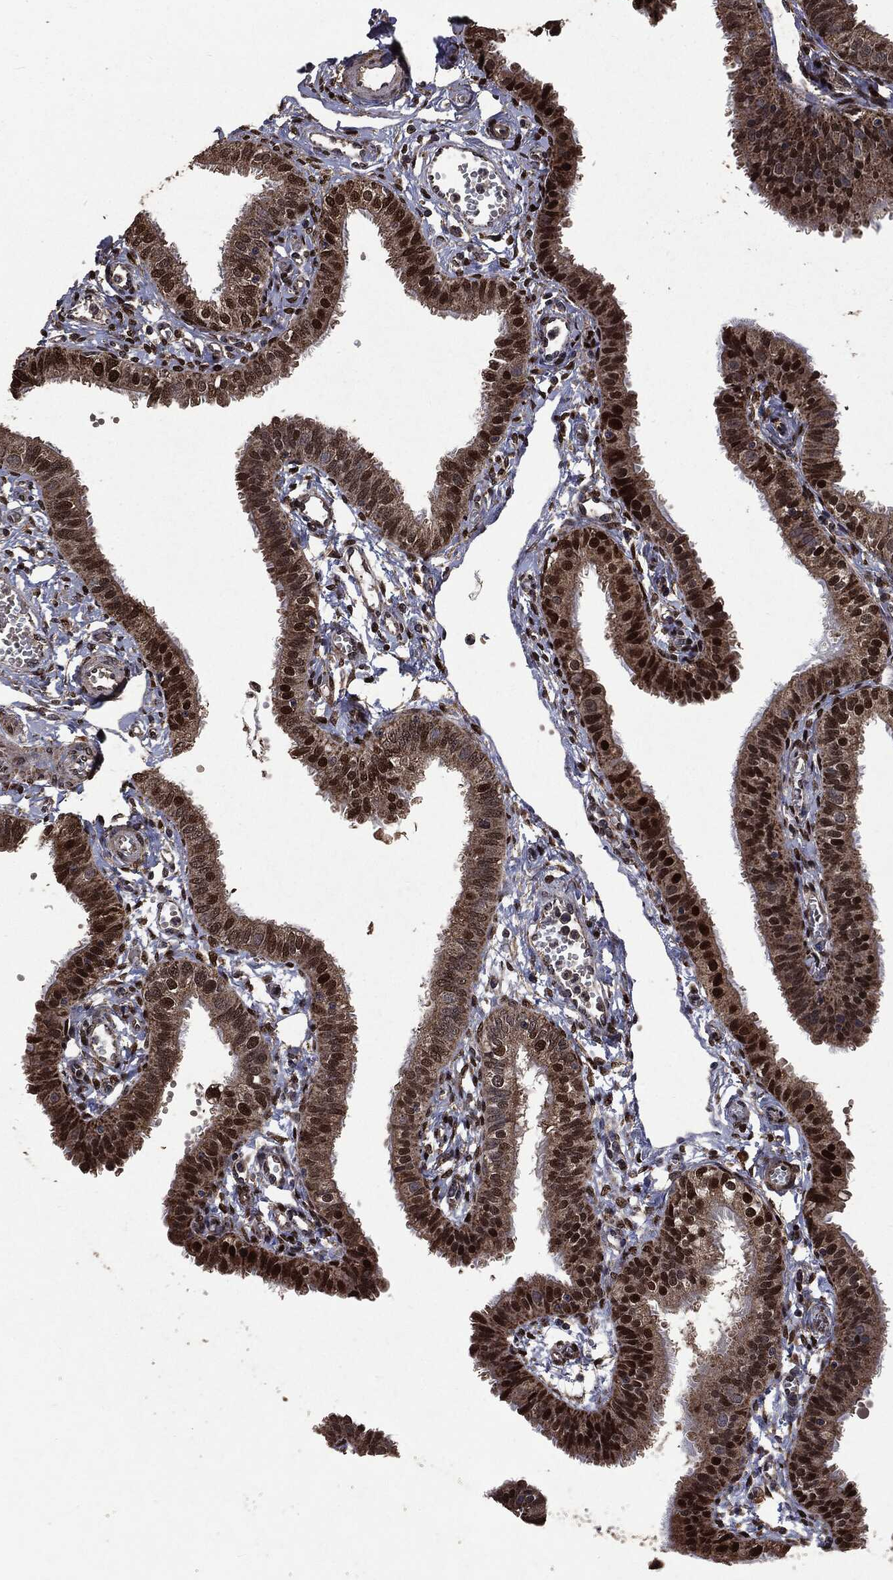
{"staining": {"intensity": "moderate", "quantity": ">75%", "location": "cytoplasmic/membranous,nuclear"}, "tissue": "fallopian tube", "cell_type": "Glandular cells", "image_type": "normal", "snomed": [{"axis": "morphology", "description": "Normal tissue, NOS"}, {"axis": "topography", "description": "Fallopian tube"}, {"axis": "topography", "description": "Ovary"}], "caption": "Normal fallopian tube reveals moderate cytoplasmic/membranous,nuclear staining in approximately >75% of glandular cells, visualized by immunohistochemistry.", "gene": "PPP6R2", "patient": {"sex": "female", "age": 49}}